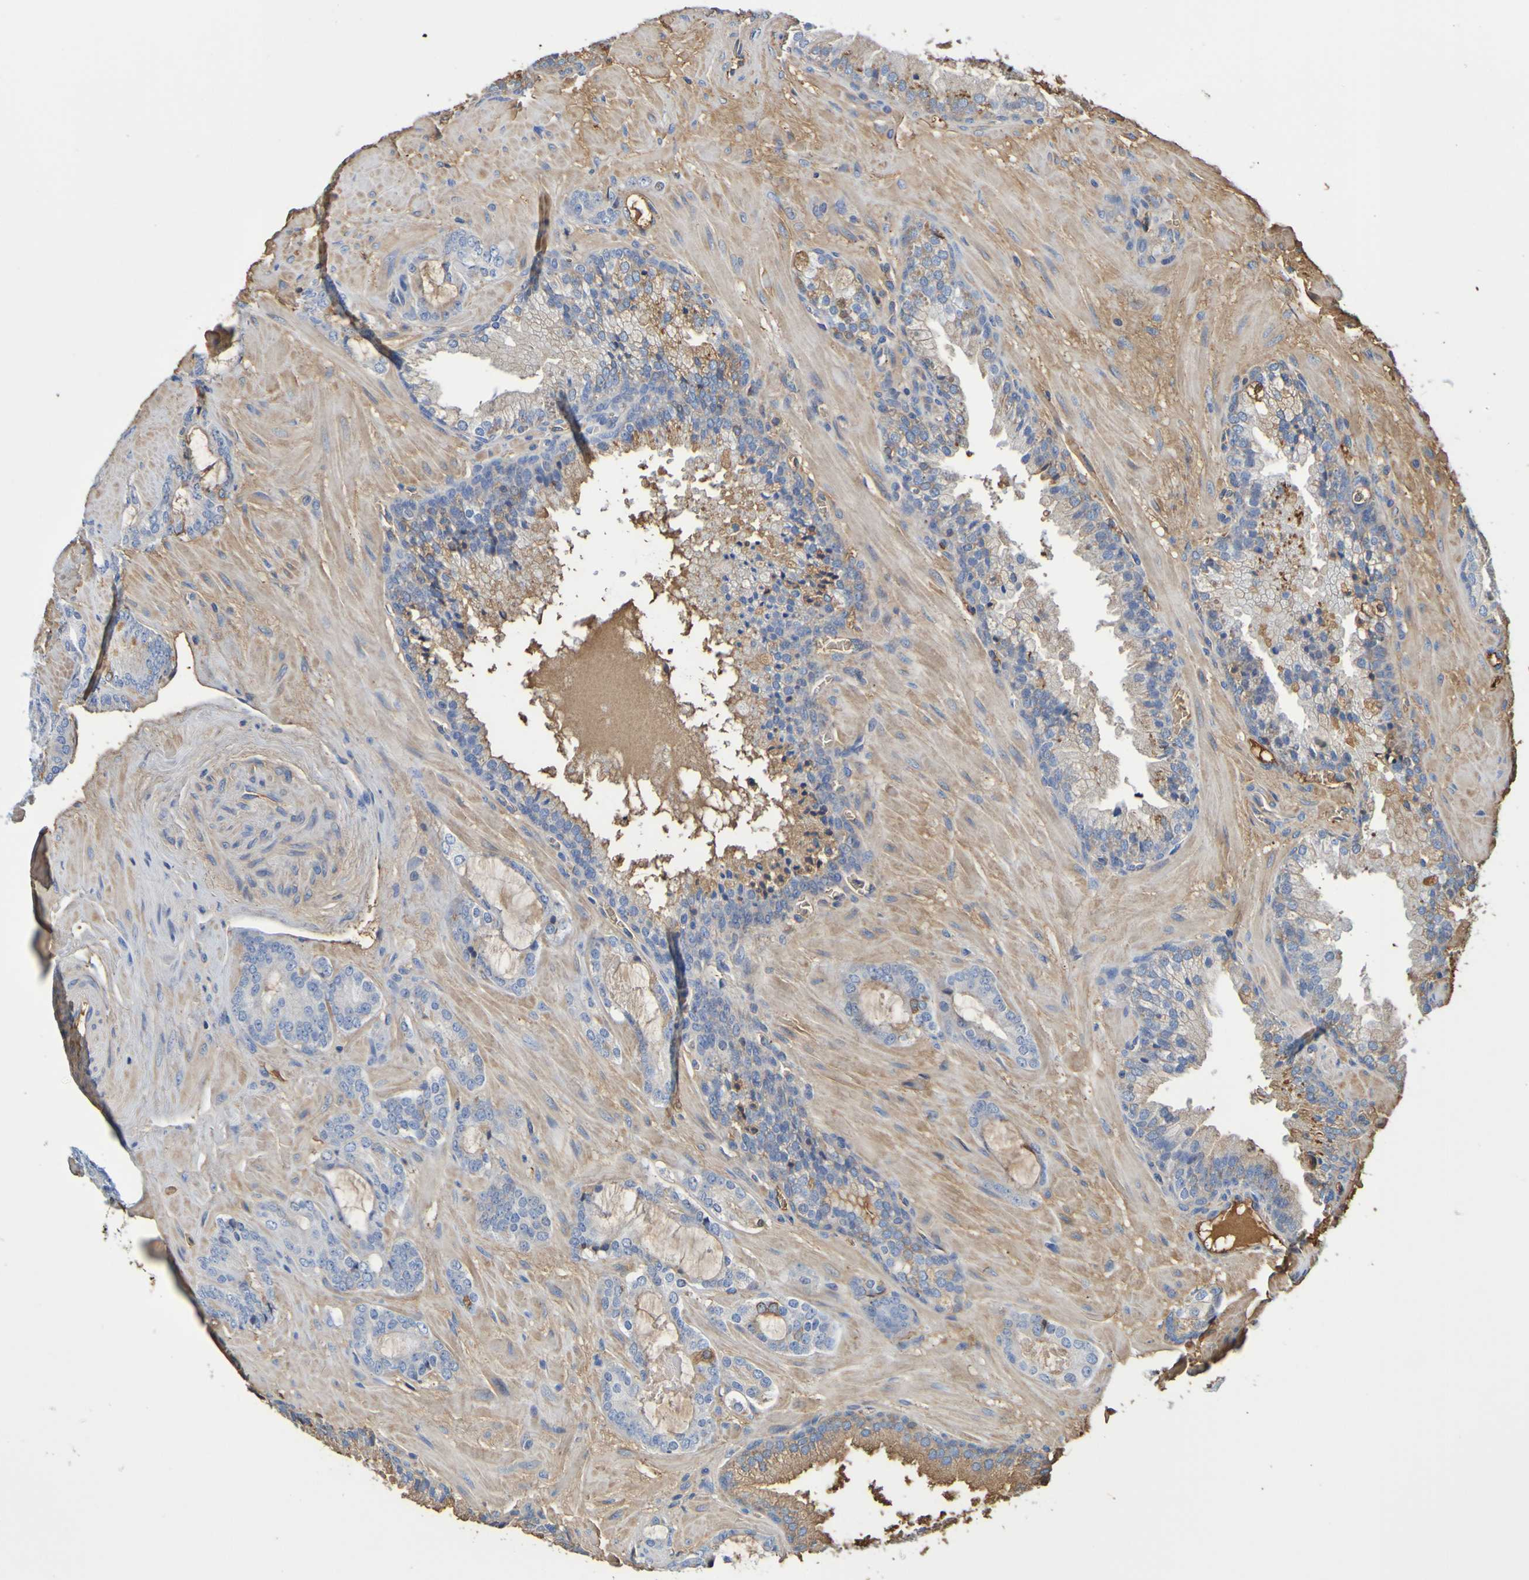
{"staining": {"intensity": "negative", "quantity": "none", "location": "none"}, "tissue": "prostate cancer", "cell_type": "Tumor cells", "image_type": "cancer", "snomed": [{"axis": "morphology", "description": "Adenocarcinoma, Low grade"}, {"axis": "topography", "description": "Prostate"}], "caption": "The photomicrograph demonstrates no significant expression in tumor cells of low-grade adenocarcinoma (prostate).", "gene": "GAB3", "patient": {"sex": "male", "age": 63}}